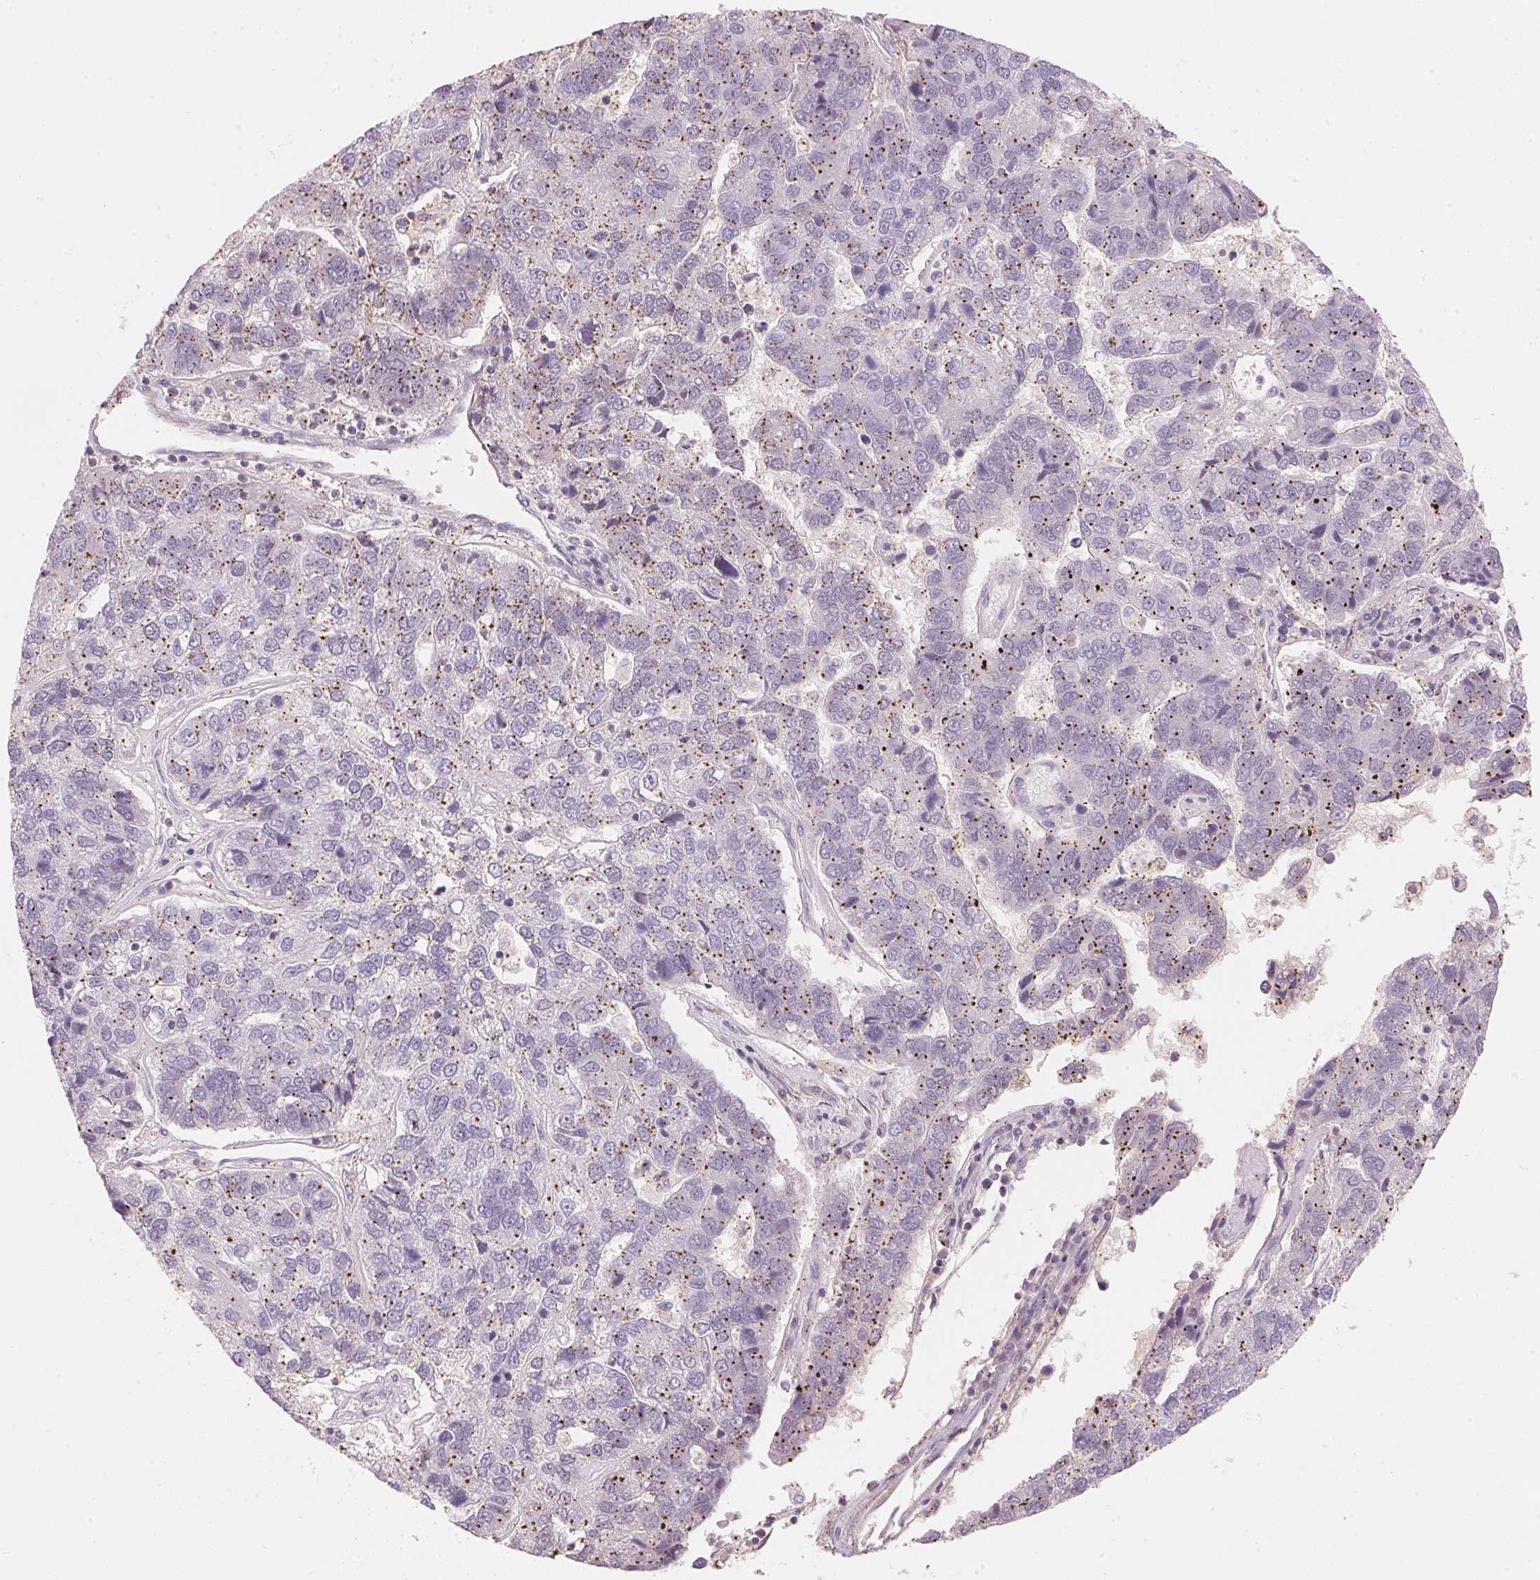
{"staining": {"intensity": "moderate", "quantity": ">75%", "location": "cytoplasmic/membranous"}, "tissue": "pancreatic cancer", "cell_type": "Tumor cells", "image_type": "cancer", "snomed": [{"axis": "morphology", "description": "Adenocarcinoma, NOS"}, {"axis": "topography", "description": "Pancreas"}], "caption": "Brown immunohistochemical staining in human pancreatic cancer reveals moderate cytoplasmic/membranous staining in approximately >75% of tumor cells.", "gene": "HOXB13", "patient": {"sex": "female", "age": 61}}